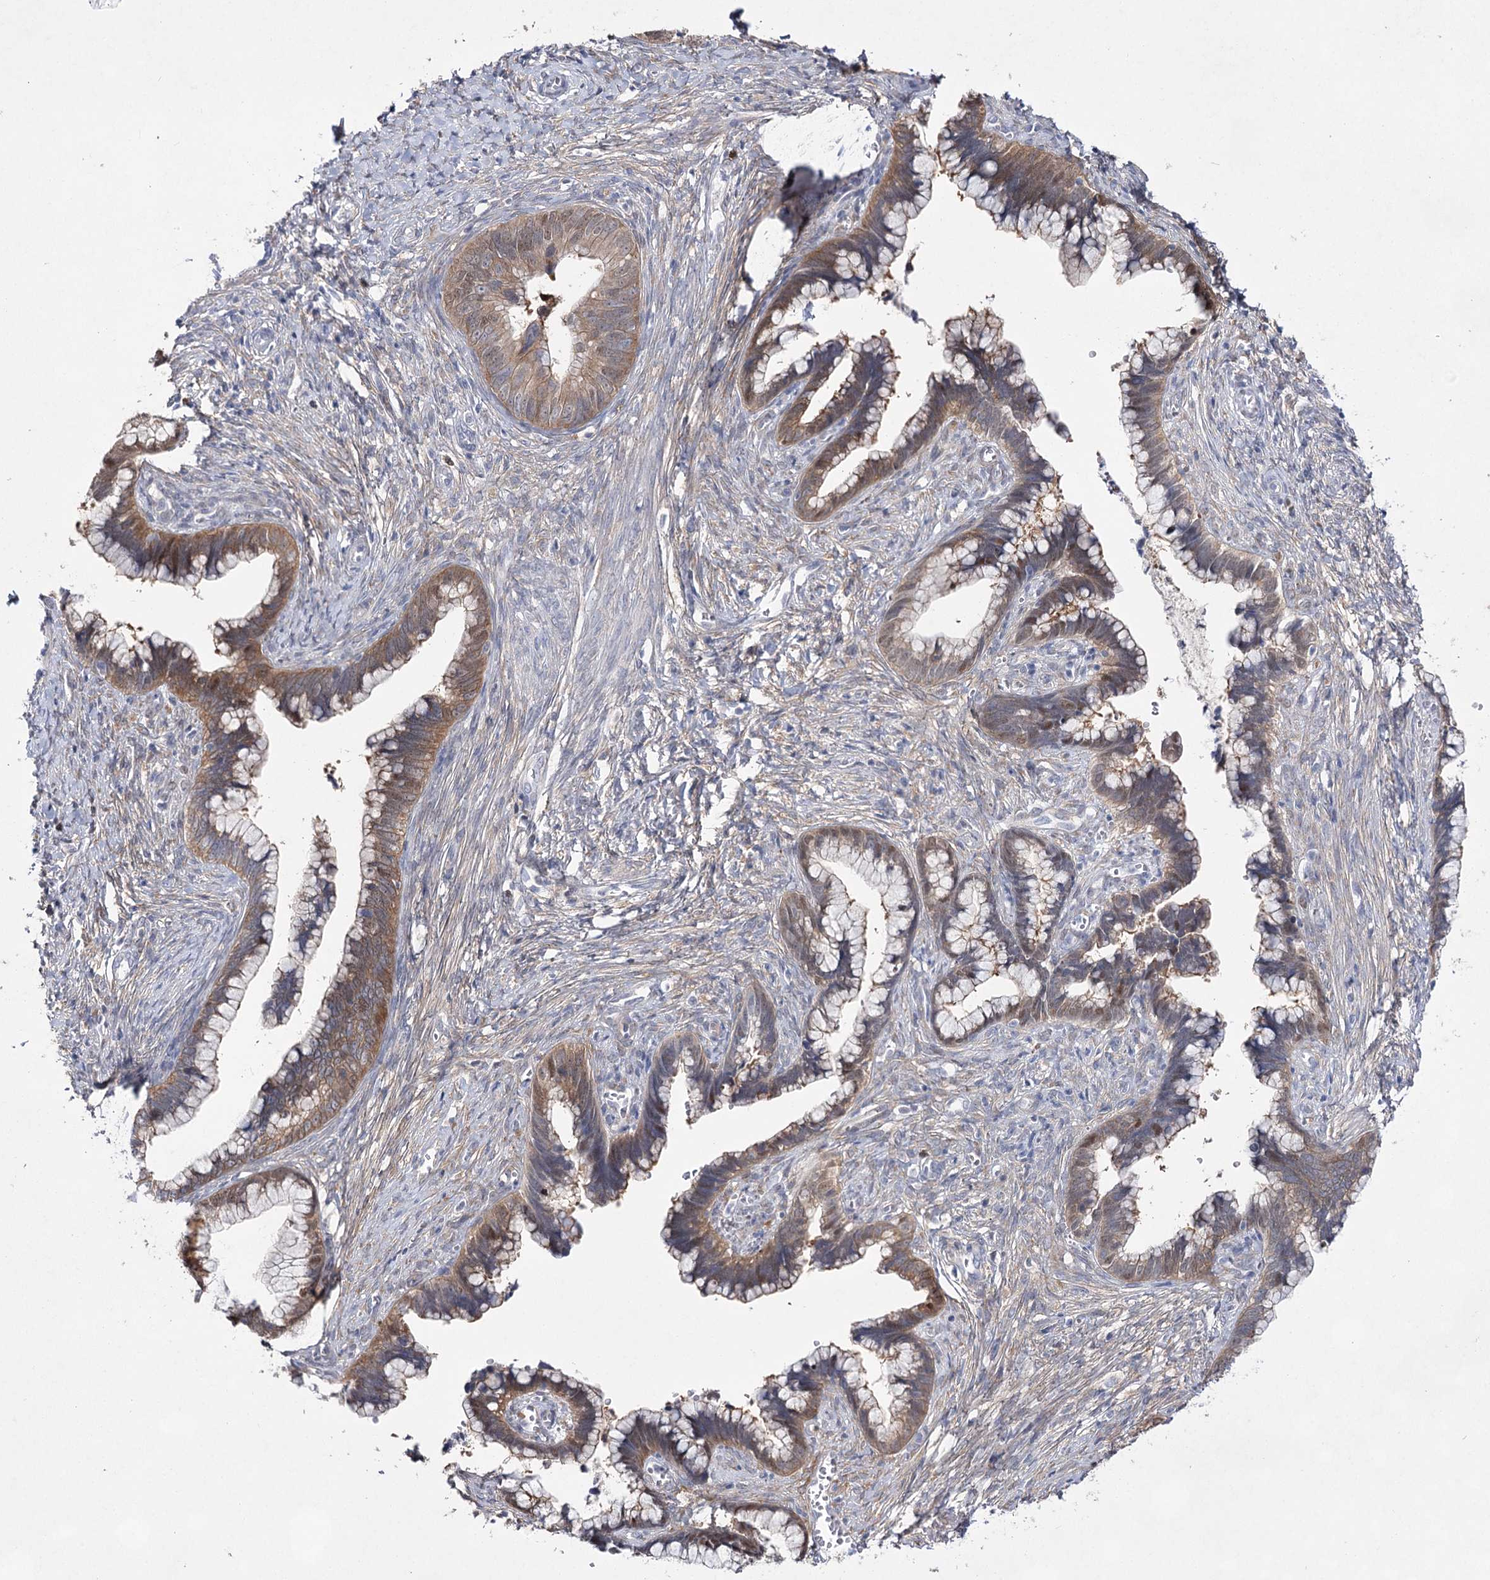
{"staining": {"intensity": "moderate", "quantity": "25%-75%", "location": "cytoplasmic/membranous,nuclear"}, "tissue": "cervical cancer", "cell_type": "Tumor cells", "image_type": "cancer", "snomed": [{"axis": "morphology", "description": "Adenocarcinoma, NOS"}, {"axis": "topography", "description": "Cervix"}], "caption": "Cervical adenocarcinoma tissue demonstrates moderate cytoplasmic/membranous and nuclear positivity in approximately 25%-75% of tumor cells", "gene": "UGDH", "patient": {"sex": "female", "age": 44}}